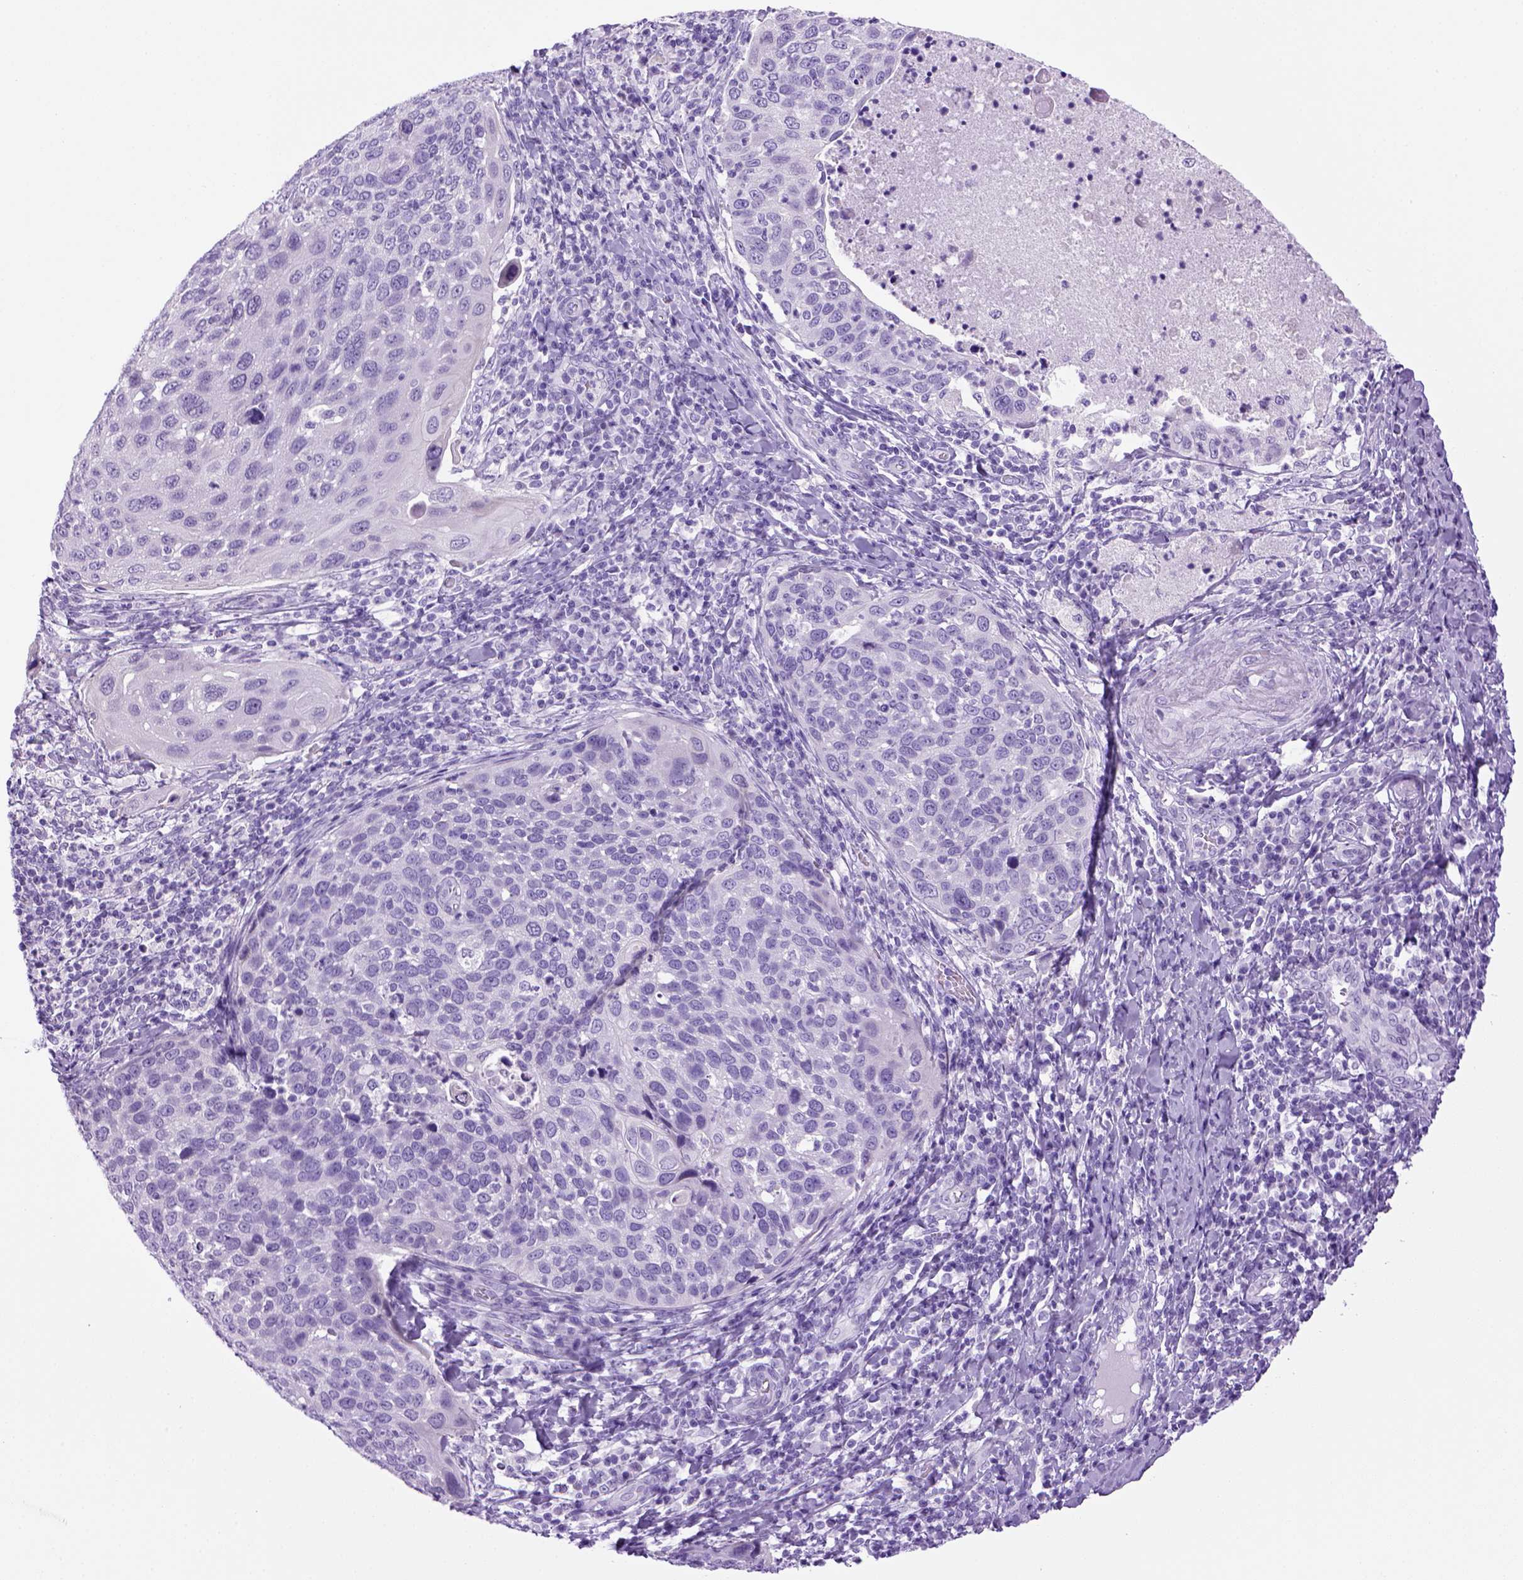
{"staining": {"intensity": "negative", "quantity": "none", "location": "none"}, "tissue": "cervical cancer", "cell_type": "Tumor cells", "image_type": "cancer", "snomed": [{"axis": "morphology", "description": "Squamous cell carcinoma, NOS"}, {"axis": "topography", "description": "Cervix"}], "caption": "Micrograph shows no protein staining in tumor cells of cervical squamous cell carcinoma tissue.", "gene": "SGCG", "patient": {"sex": "female", "age": 54}}